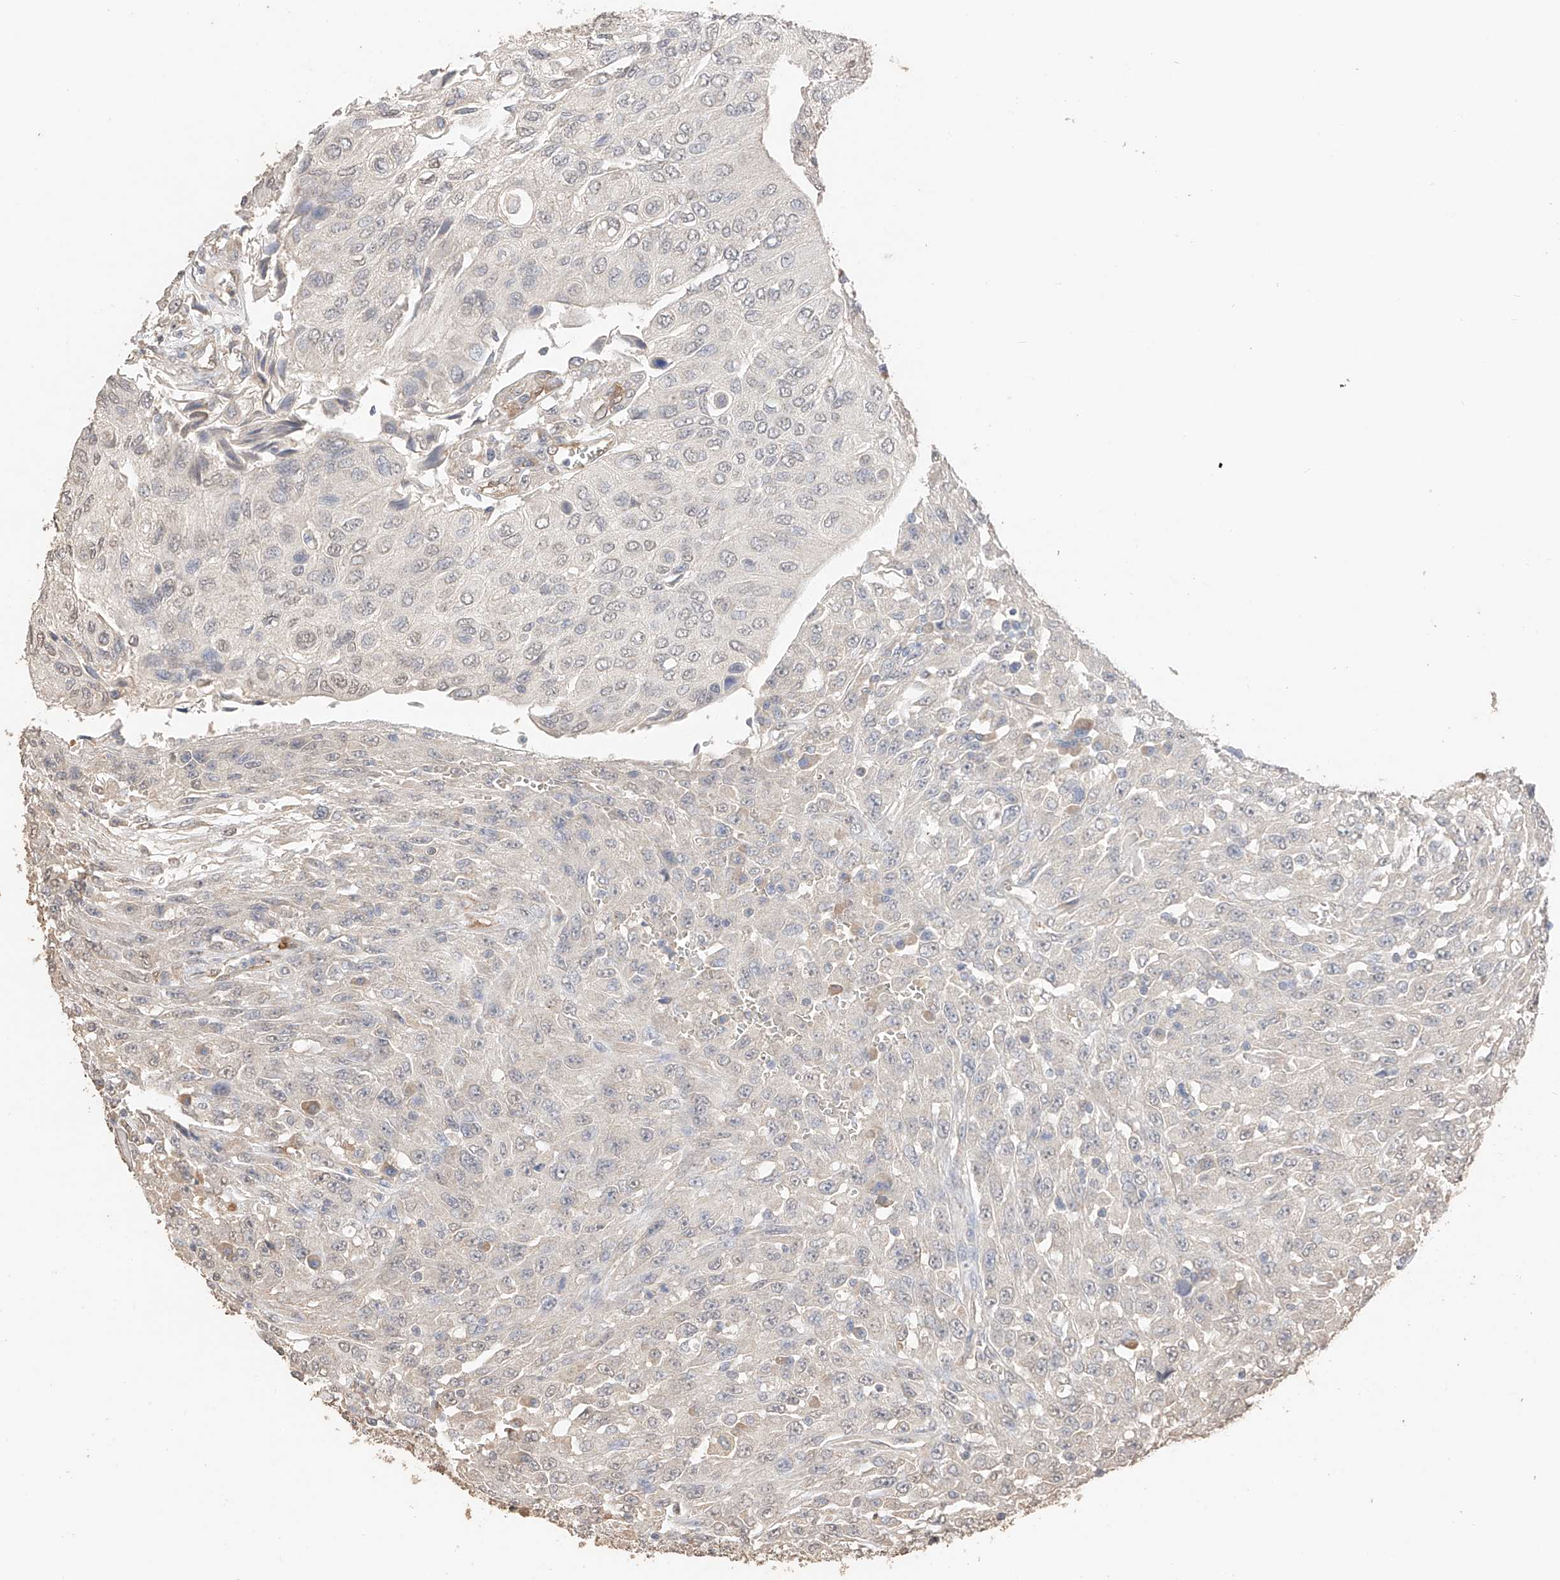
{"staining": {"intensity": "weak", "quantity": "<25%", "location": "nuclear"}, "tissue": "urothelial cancer", "cell_type": "Tumor cells", "image_type": "cancer", "snomed": [{"axis": "morphology", "description": "Urothelial carcinoma, High grade"}, {"axis": "topography", "description": "Urinary bladder"}], "caption": "Tumor cells show no significant positivity in urothelial cancer. Brightfield microscopy of IHC stained with DAB (3,3'-diaminobenzidine) (brown) and hematoxylin (blue), captured at high magnification.", "gene": "IL22RA2", "patient": {"sex": "male", "age": 66}}